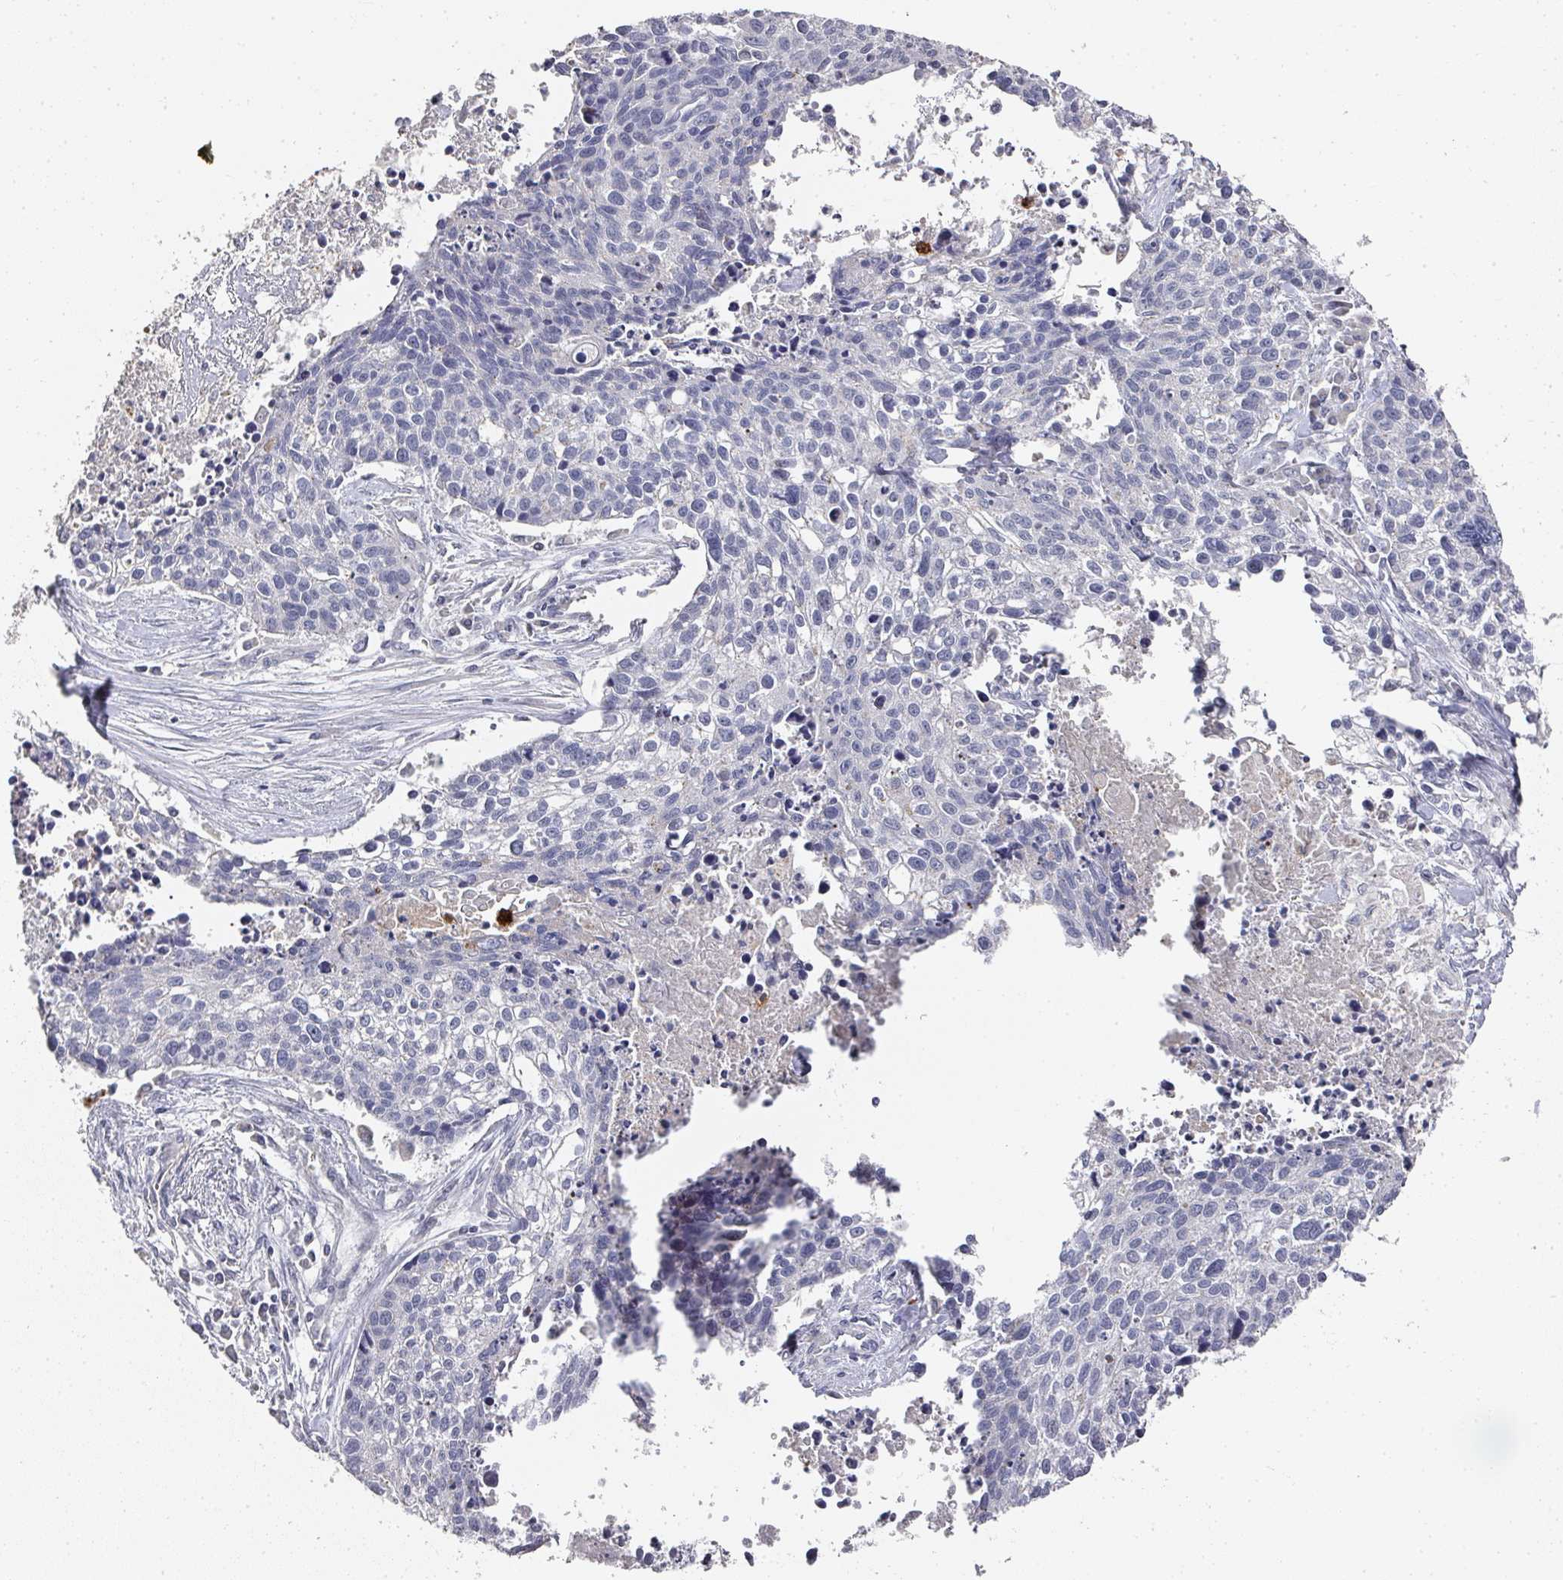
{"staining": {"intensity": "negative", "quantity": "none", "location": "none"}, "tissue": "lung cancer", "cell_type": "Tumor cells", "image_type": "cancer", "snomed": [{"axis": "morphology", "description": "Squamous cell carcinoma, NOS"}, {"axis": "topography", "description": "Lung"}], "caption": "Photomicrograph shows no protein expression in tumor cells of squamous cell carcinoma (lung) tissue.", "gene": "CAMP", "patient": {"sex": "male", "age": 74}}